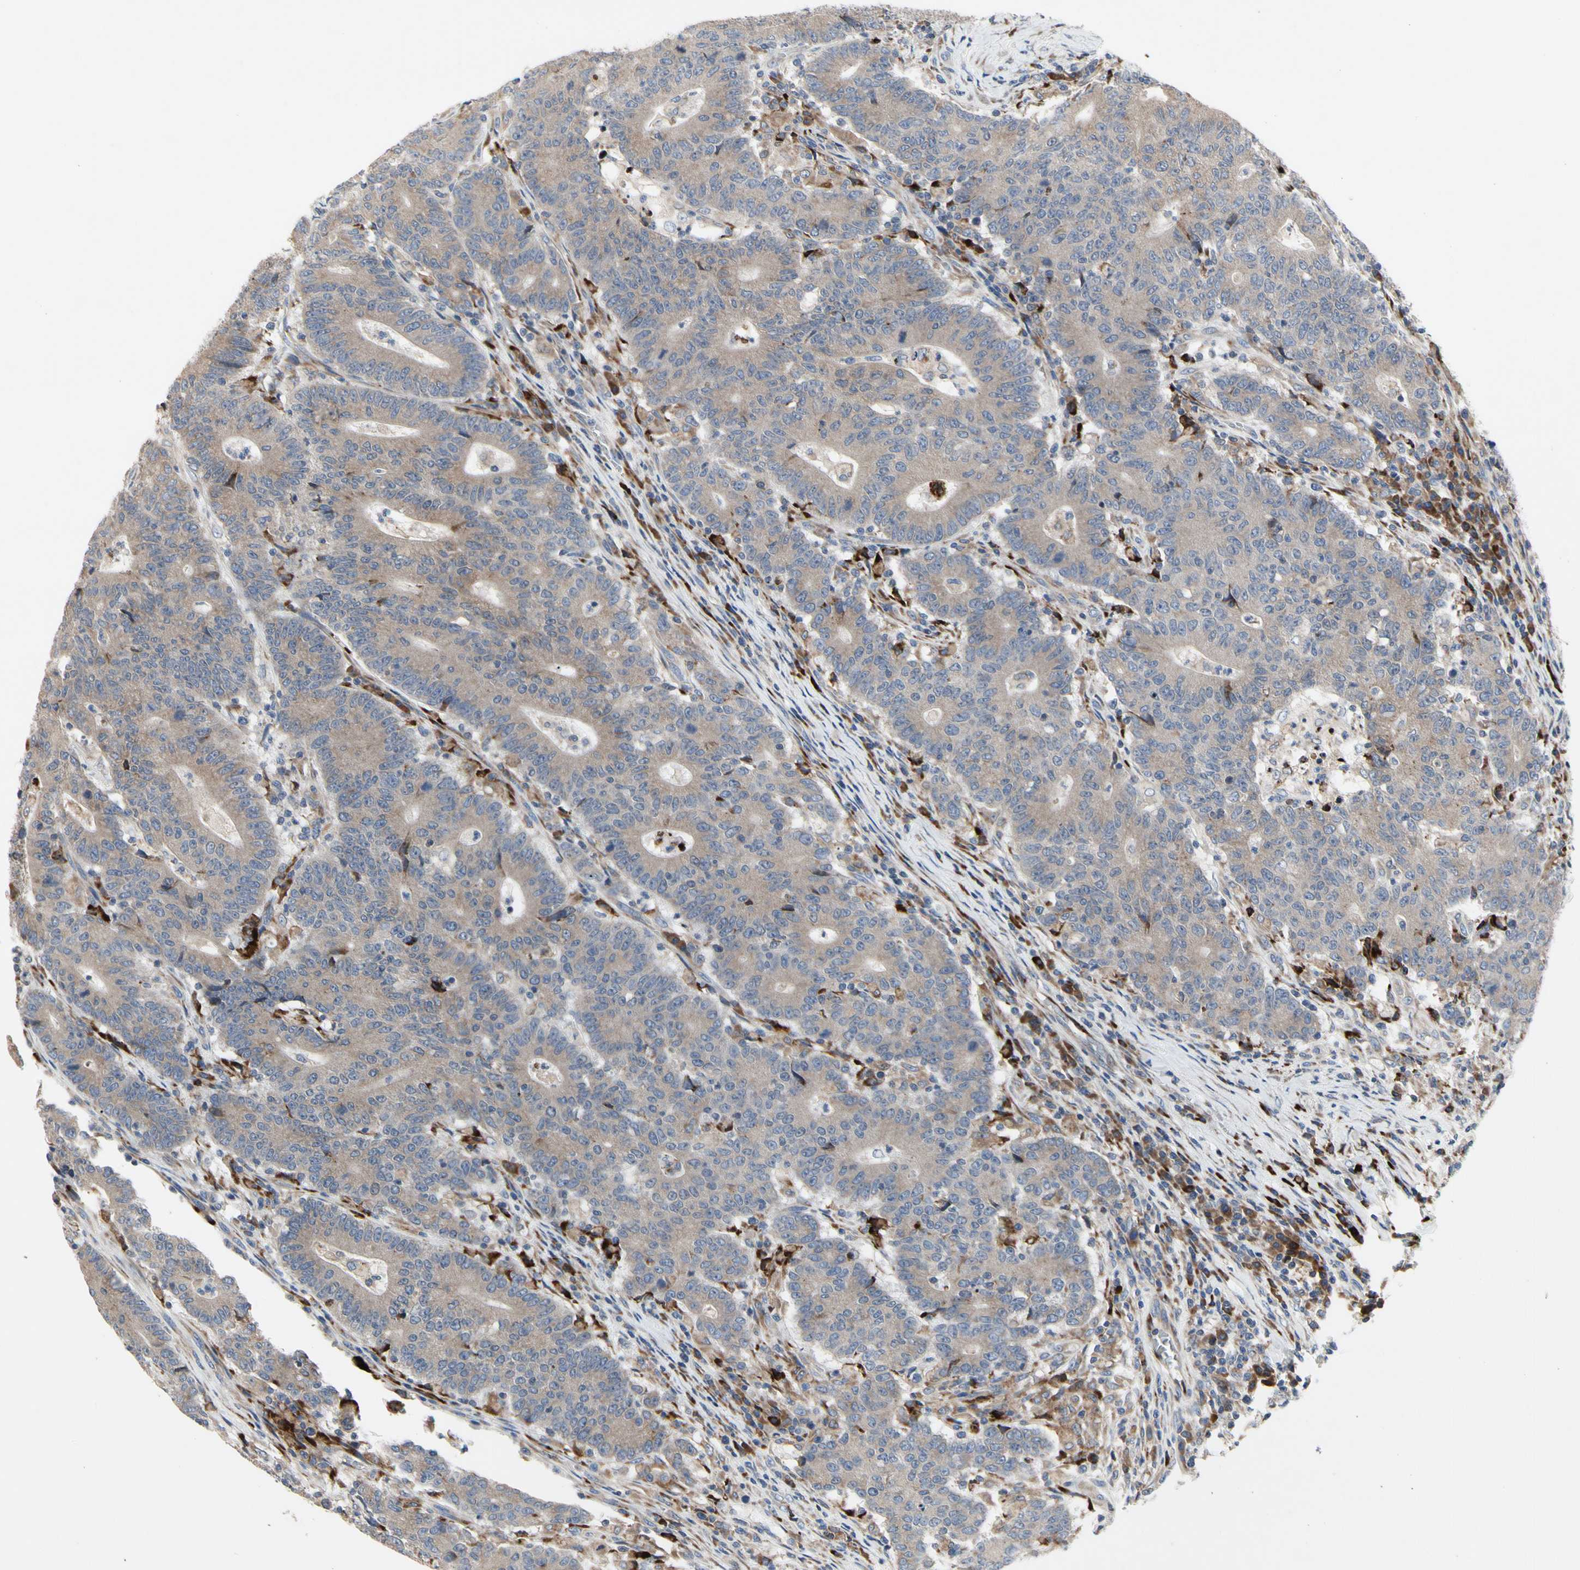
{"staining": {"intensity": "weak", "quantity": ">75%", "location": "cytoplasmic/membranous"}, "tissue": "colorectal cancer", "cell_type": "Tumor cells", "image_type": "cancer", "snomed": [{"axis": "morphology", "description": "Normal tissue, NOS"}, {"axis": "morphology", "description": "Adenocarcinoma, NOS"}, {"axis": "topography", "description": "Colon"}], "caption": "Colorectal cancer (adenocarcinoma) tissue displays weak cytoplasmic/membranous expression in approximately >75% of tumor cells, visualized by immunohistochemistry.", "gene": "MMEL1", "patient": {"sex": "female", "age": 75}}